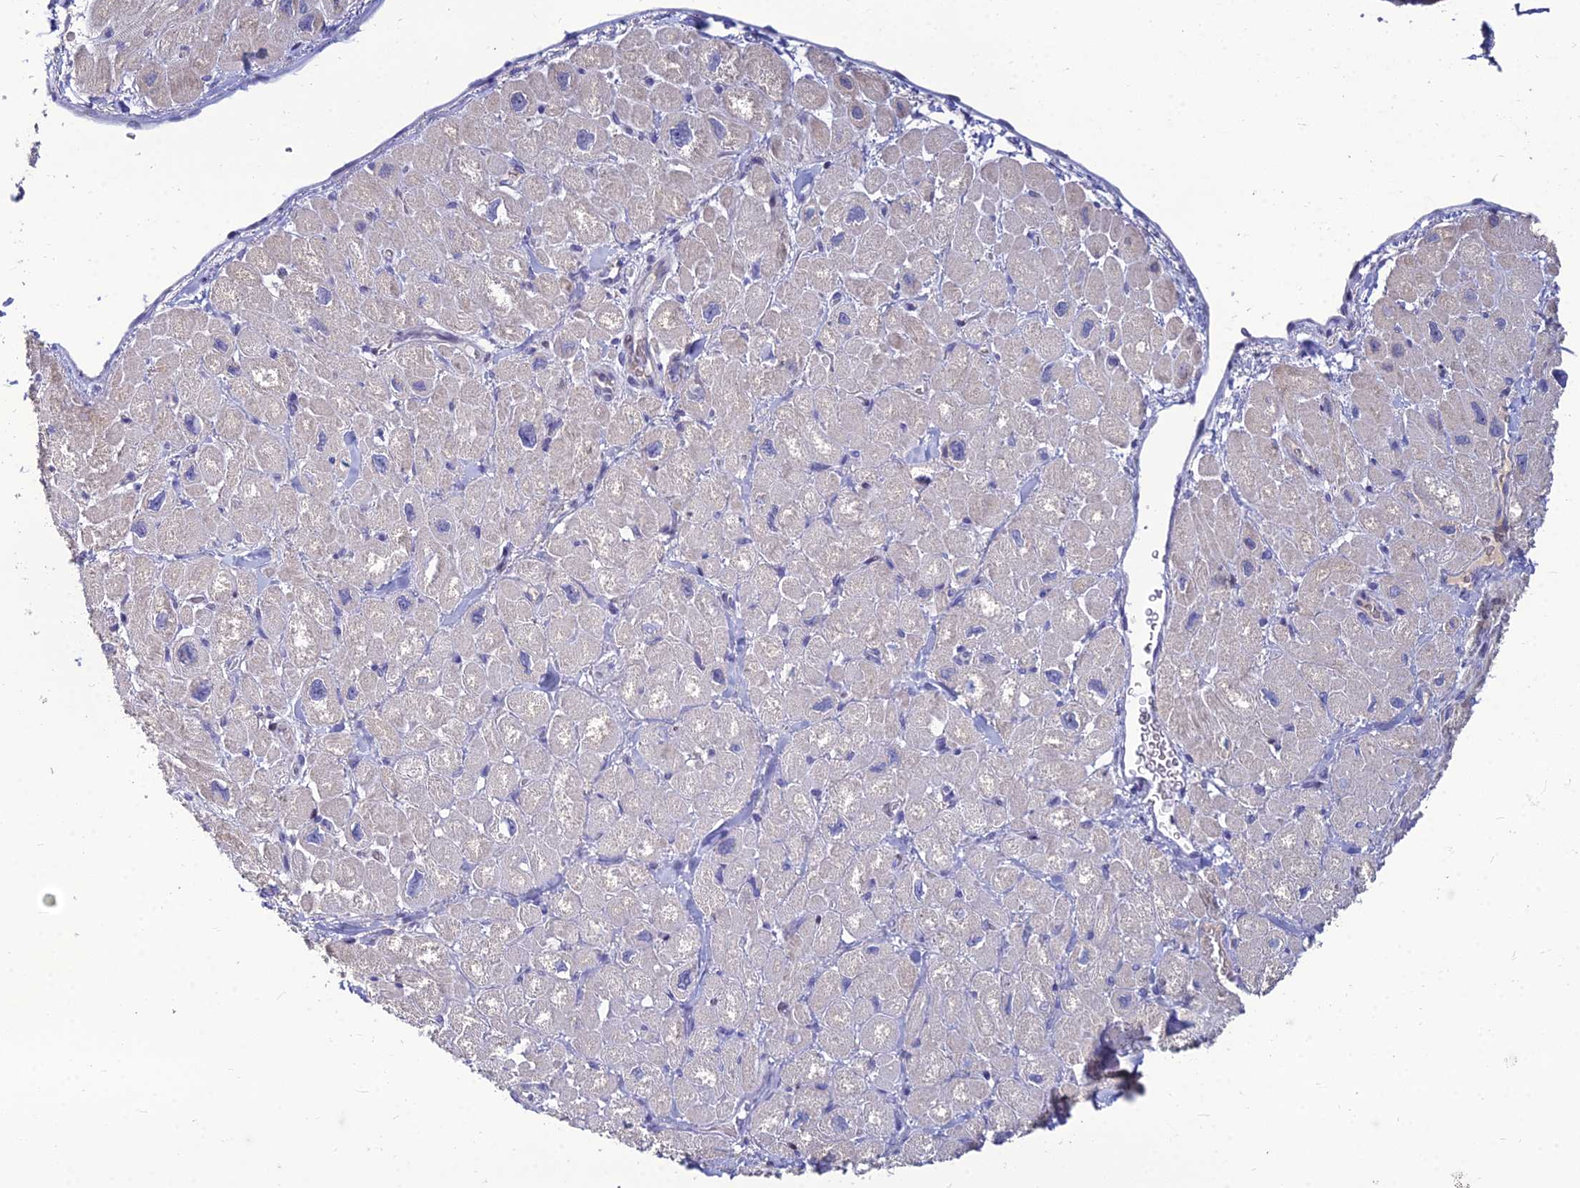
{"staining": {"intensity": "negative", "quantity": "none", "location": "none"}, "tissue": "heart muscle", "cell_type": "Cardiomyocytes", "image_type": "normal", "snomed": [{"axis": "morphology", "description": "Normal tissue, NOS"}, {"axis": "topography", "description": "Heart"}], "caption": "Immunohistochemistry (IHC) of unremarkable heart muscle shows no expression in cardiomyocytes. (IHC, brightfield microscopy, high magnification).", "gene": "GOLGA6A", "patient": {"sex": "male", "age": 65}}